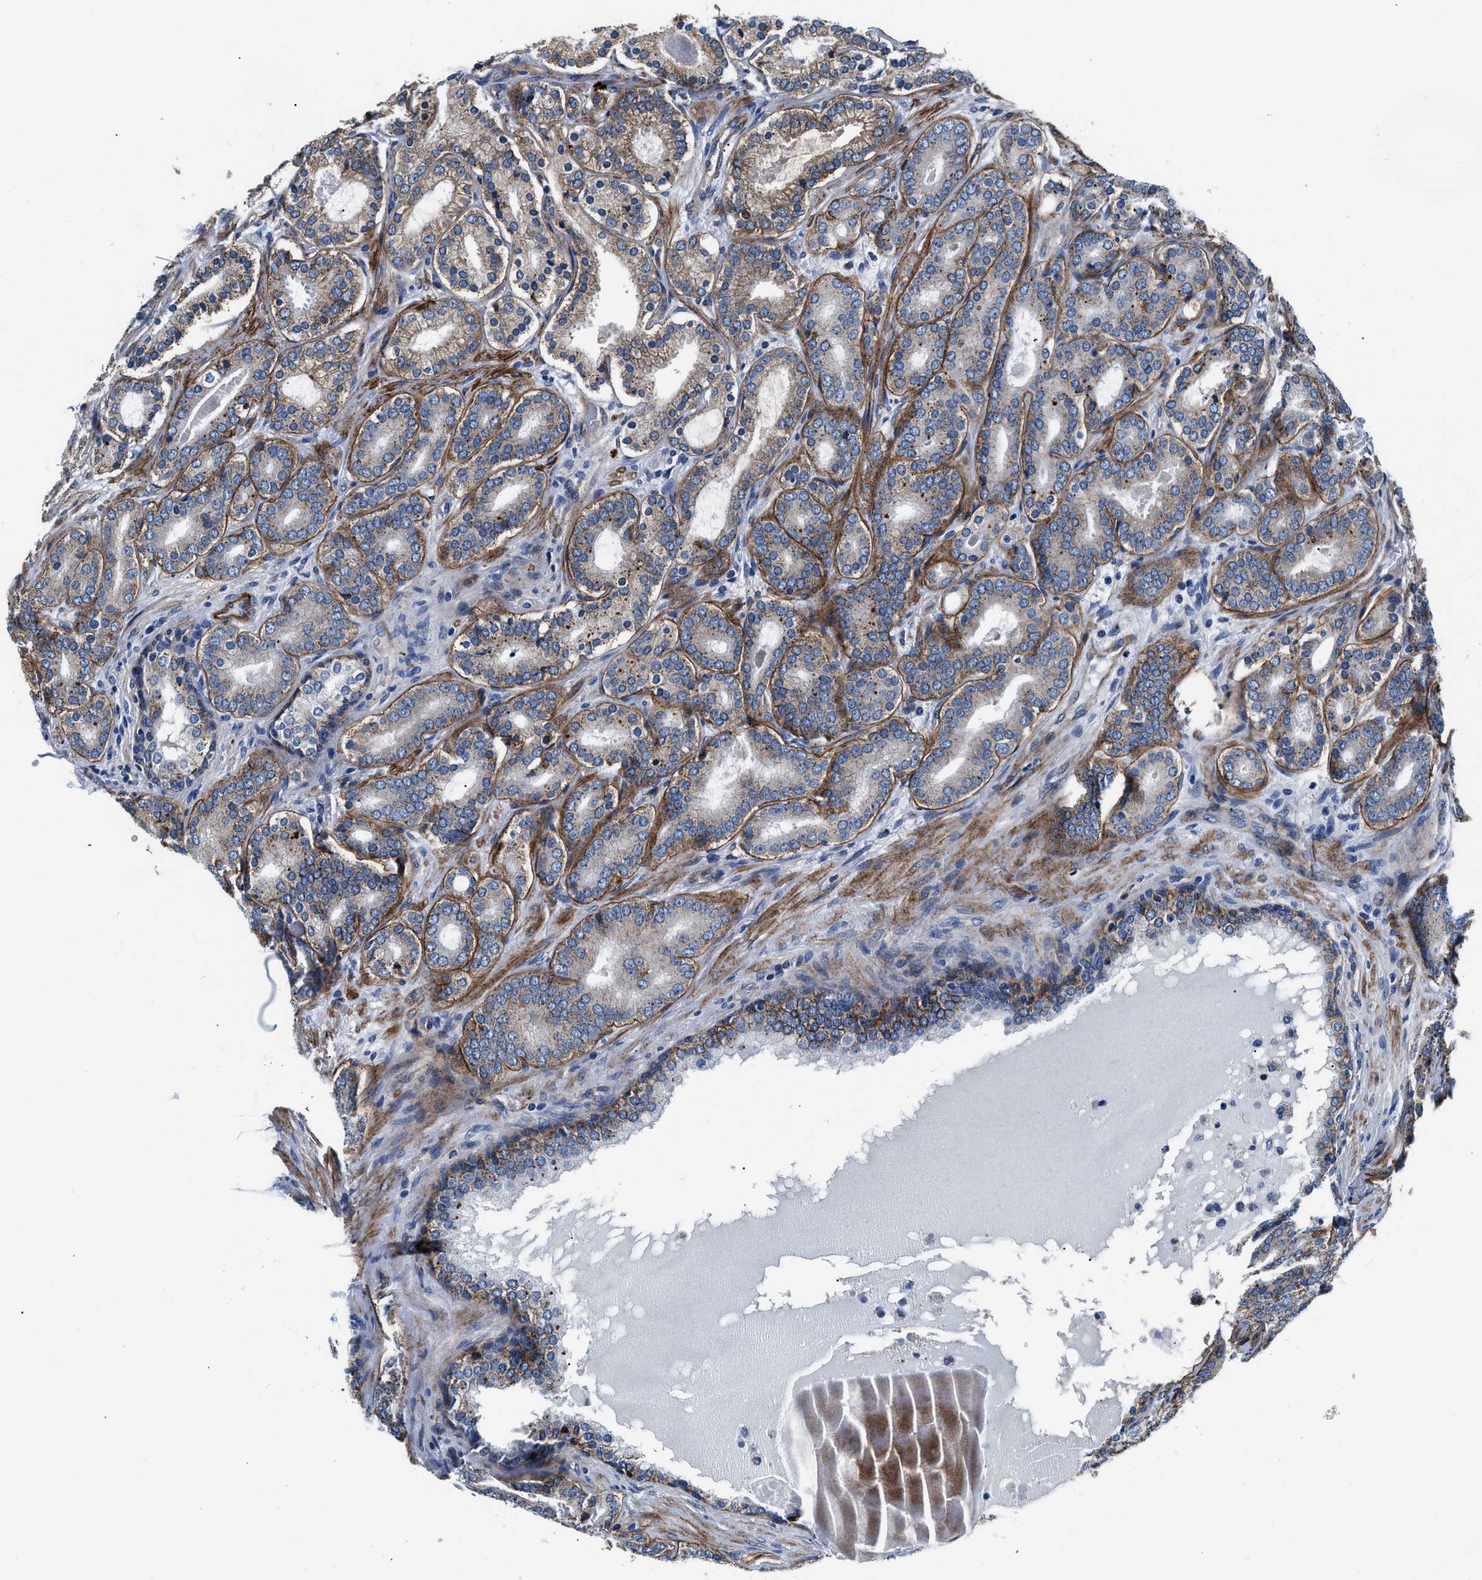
{"staining": {"intensity": "weak", "quantity": "25%-75%", "location": "cytoplasmic/membranous"}, "tissue": "prostate cancer", "cell_type": "Tumor cells", "image_type": "cancer", "snomed": [{"axis": "morphology", "description": "Adenocarcinoma, High grade"}, {"axis": "topography", "description": "Prostate"}], "caption": "Brown immunohistochemical staining in human prostate cancer exhibits weak cytoplasmic/membranous staining in approximately 25%-75% of tumor cells. Using DAB (3,3'-diaminobenzidine) (brown) and hematoxylin (blue) stains, captured at high magnification using brightfield microscopy.", "gene": "DAG1", "patient": {"sex": "male", "age": 60}}